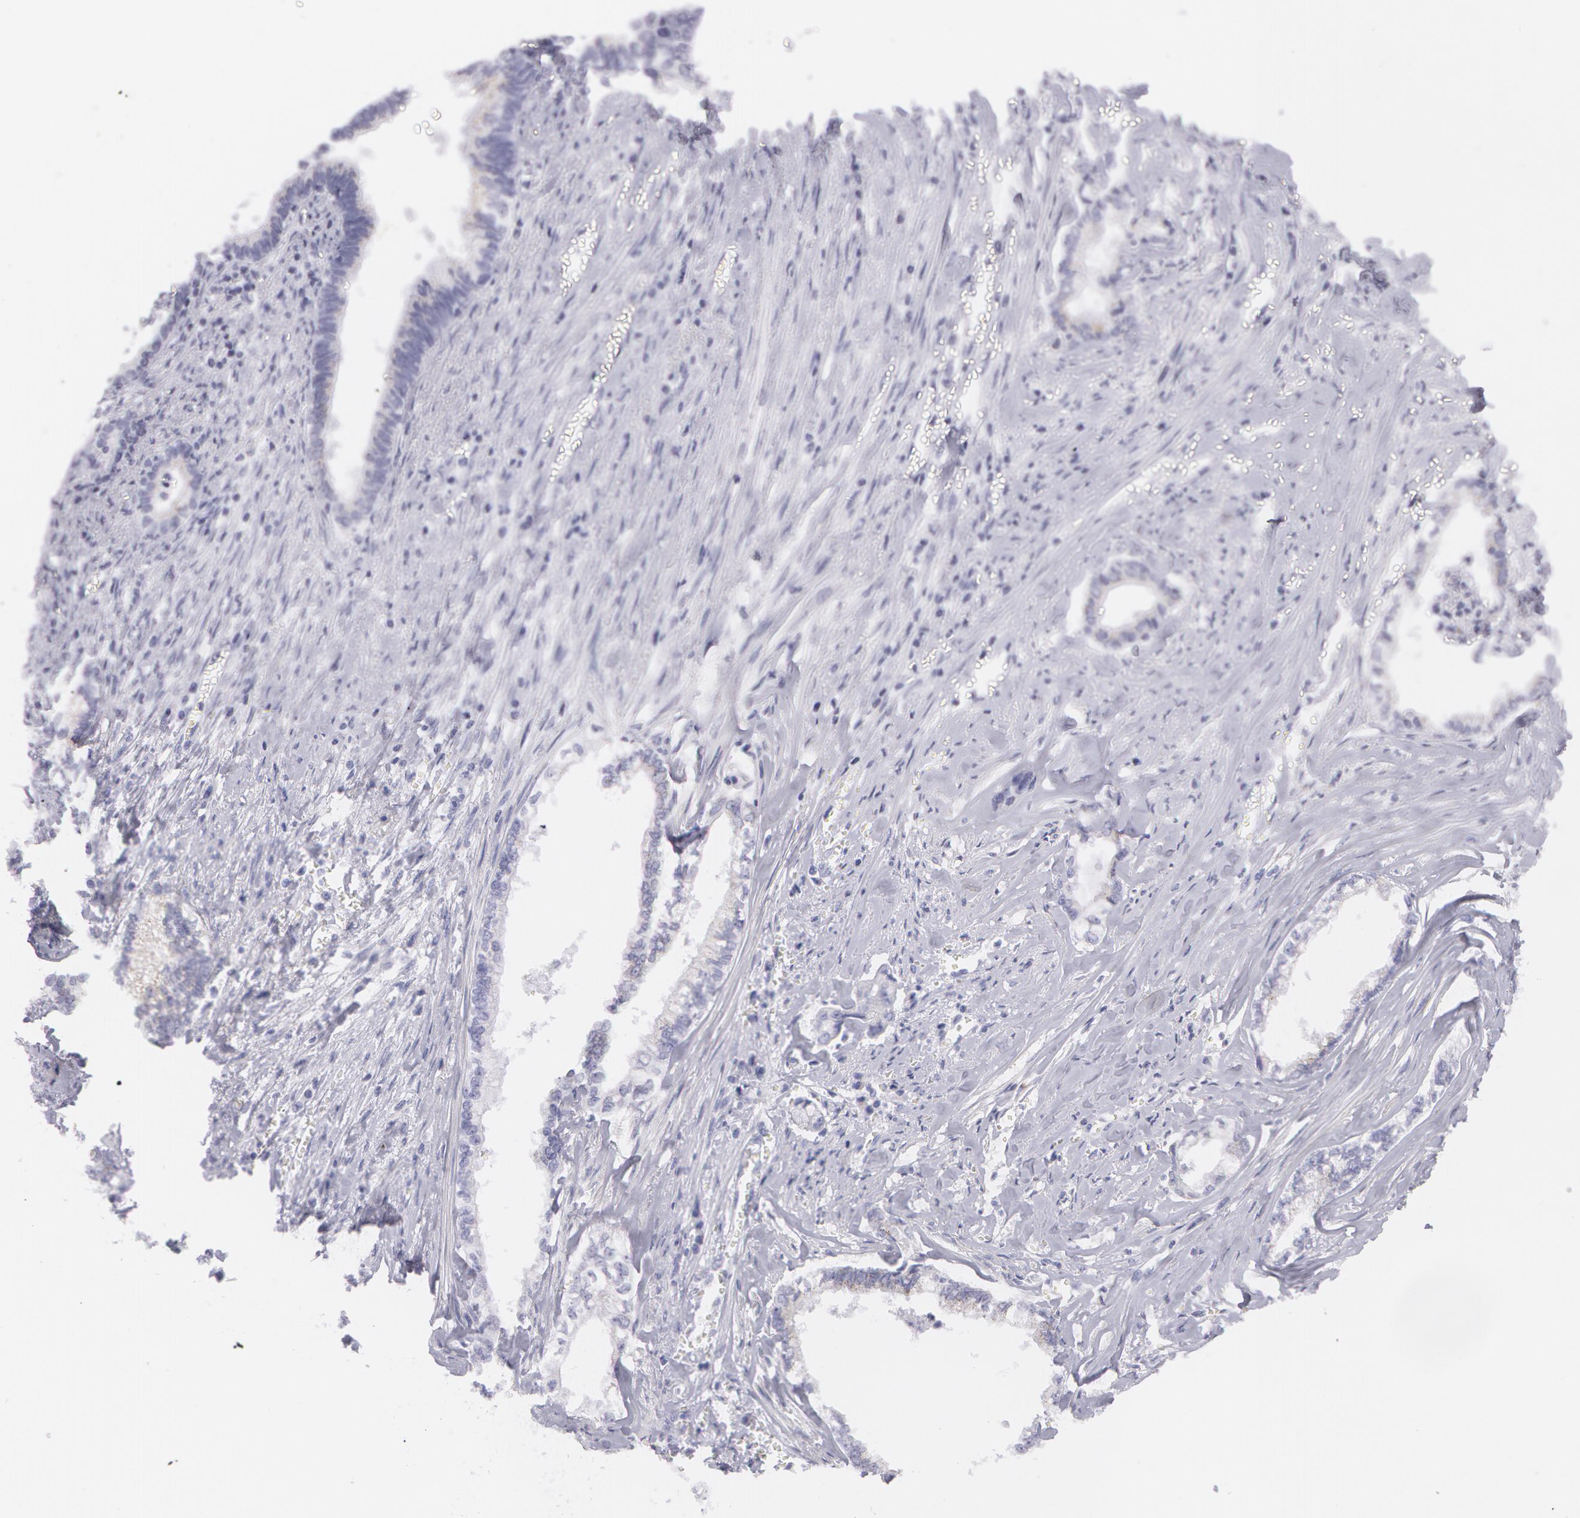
{"staining": {"intensity": "negative", "quantity": "none", "location": "none"}, "tissue": "liver cancer", "cell_type": "Tumor cells", "image_type": "cancer", "snomed": [{"axis": "morphology", "description": "Cholangiocarcinoma"}, {"axis": "topography", "description": "Liver"}], "caption": "An immunohistochemistry (IHC) histopathology image of liver cancer is shown. There is no staining in tumor cells of liver cancer.", "gene": "AMACR", "patient": {"sex": "male", "age": 57}}